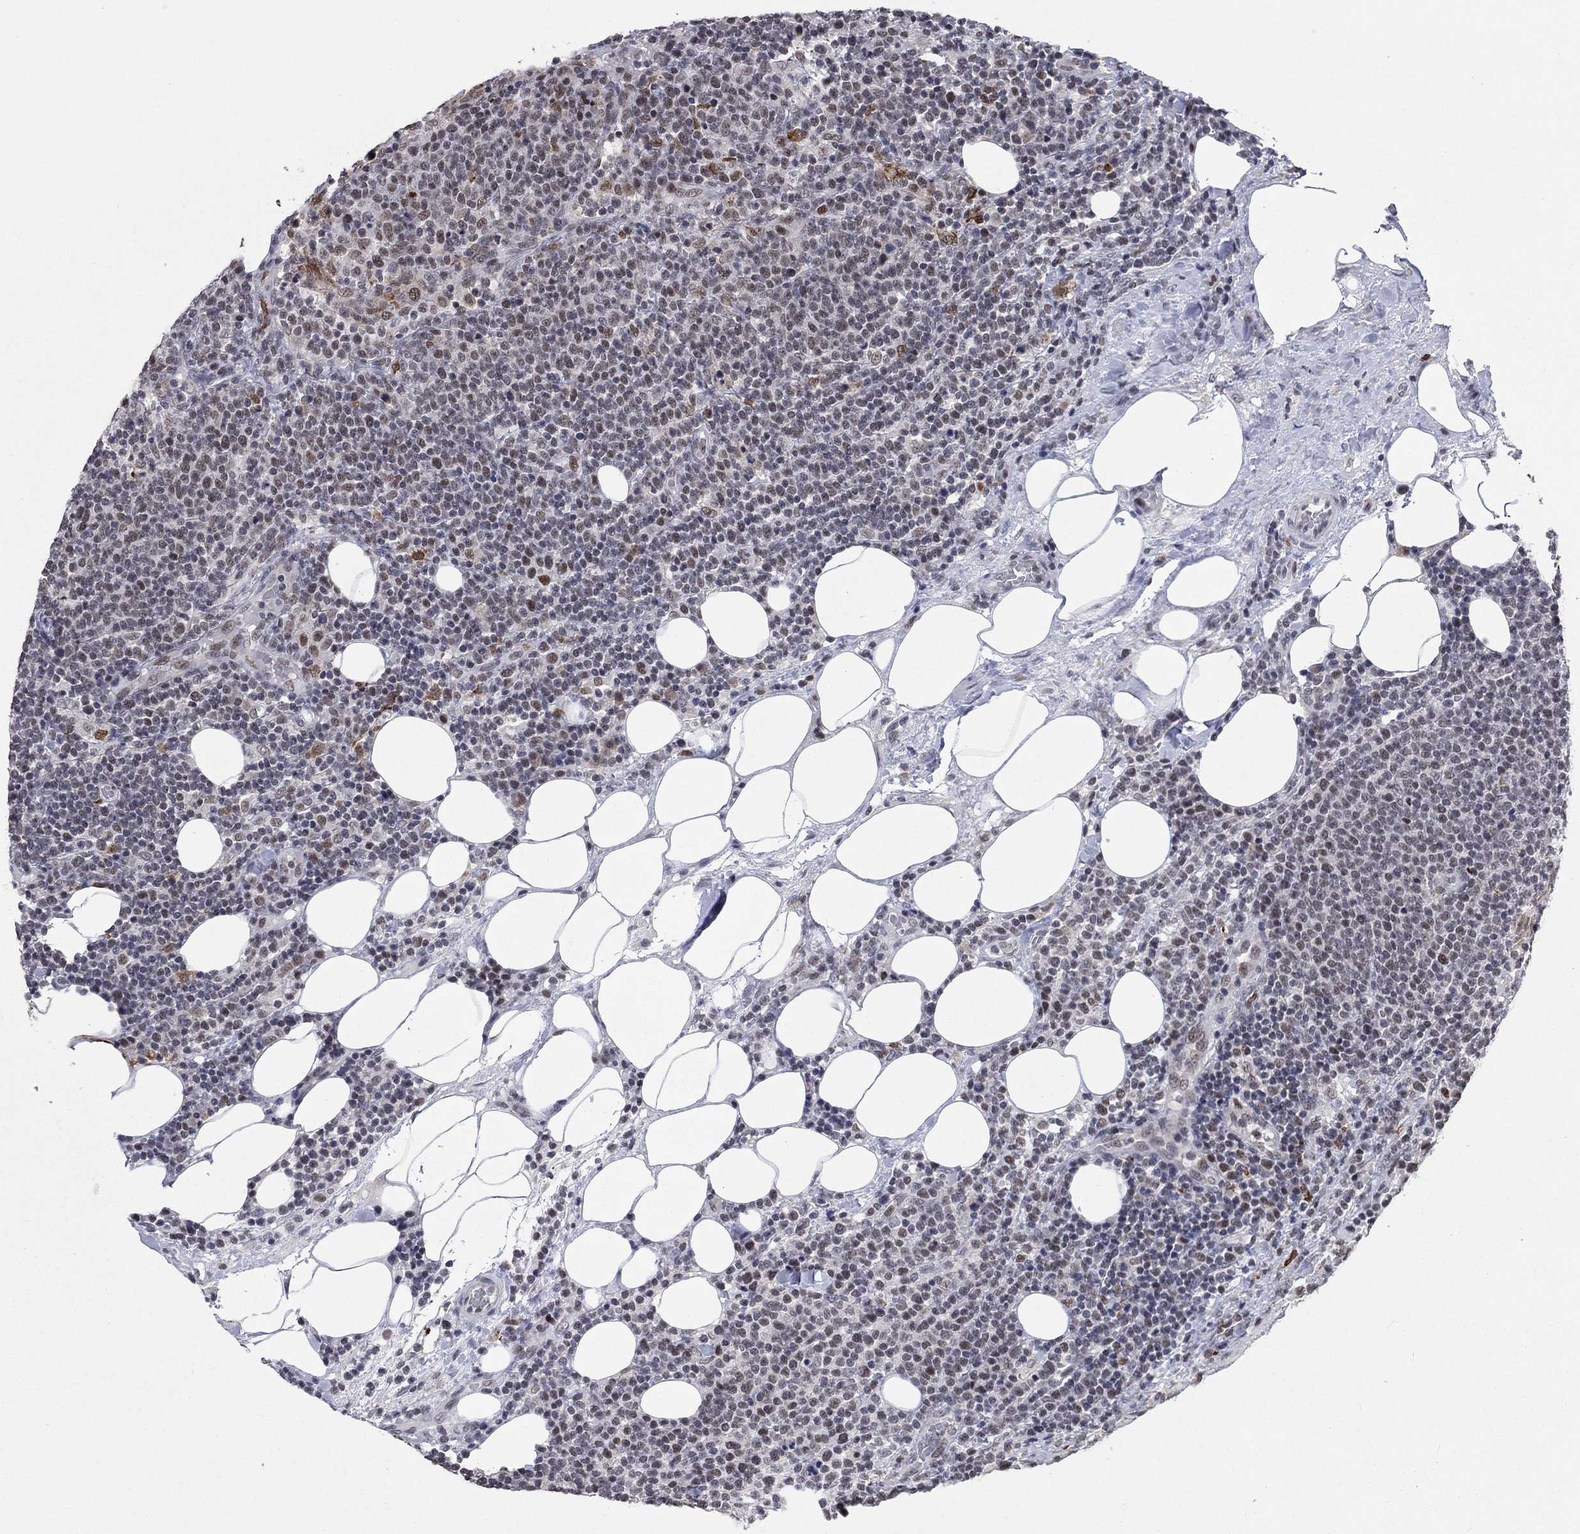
{"staining": {"intensity": "moderate", "quantity": "<25%", "location": "nuclear"}, "tissue": "lymphoma", "cell_type": "Tumor cells", "image_type": "cancer", "snomed": [{"axis": "morphology", "description": "Malignant lymphoma, non-Hodgkin's type, High grade"}, {"axis": "topography", "description": "Lymph node"}], "caption": "A brown stain highlights moderate nuclear staining of a protein in human malignant lymphoma, non-Hodgkin's type (high-grade) tumor cells. (DAB (3,3'-diaminobenzidine) IHC, brown staining for protein, blue staining for nuclei).", "gene": "HCFC1", "patient": {"sex": "male", "age": 61}}